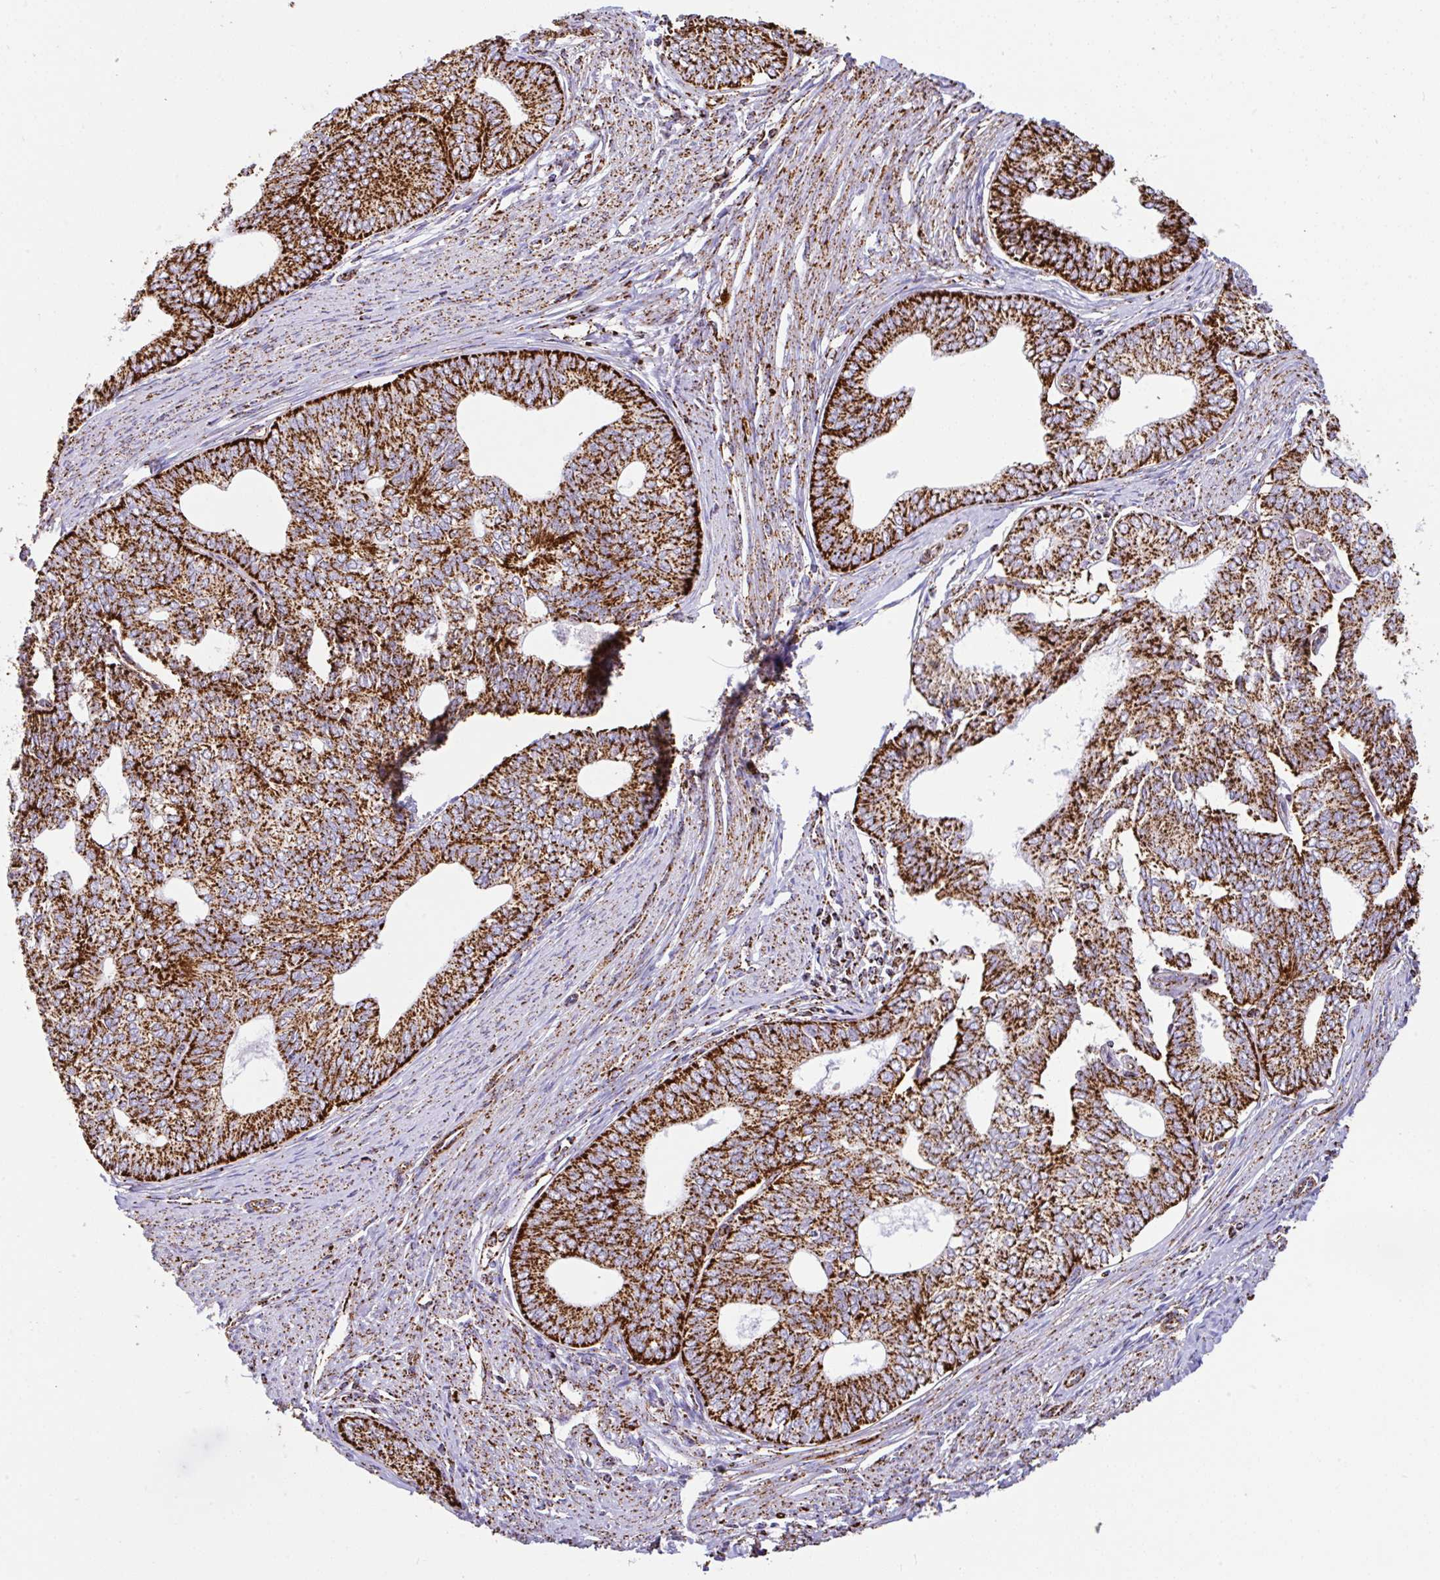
{"staining": {"intensity": "strong", "quantity": ">75%", "location": "cytoplasmic/membranous"}, "tissue": "endometrial cancer", "cell_type": "Tumor cells", "image_type": "cancer", "snomed": [{"axis": "morphology", "description": "Adenocarcinoma, NOS"}, {"axis": "topography", "description": "Endometrium"}], "caption": "Strong cytoplasmic/membranous protein staining is present in approximately >75% of tumor cells in endometrial cancer.", "gene": "ANKRD33B", "patient": {"sex": "female", "age": 75}}